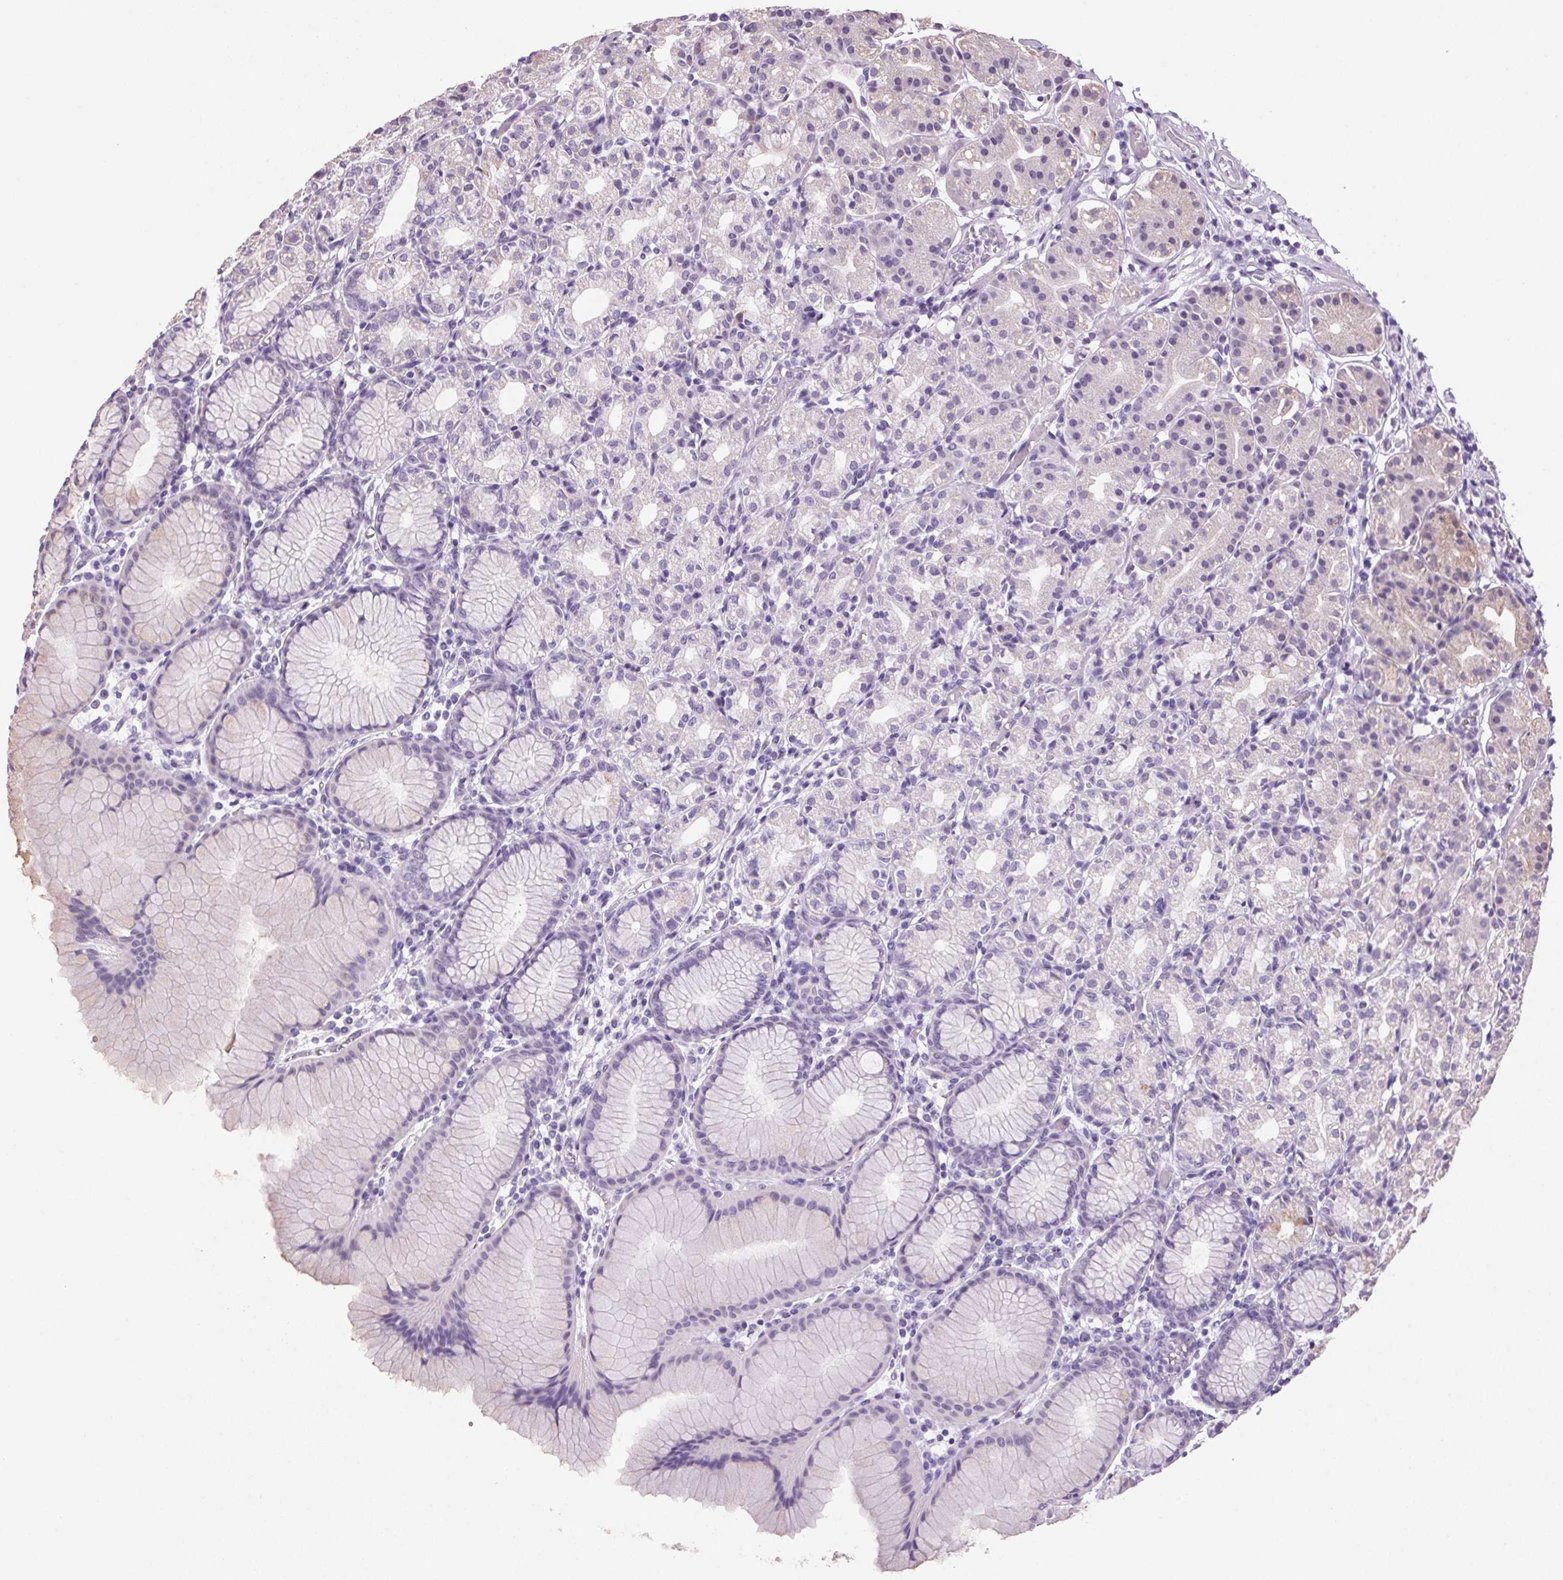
{"staining": {"intensity": "weak", "quantity": "<25%", "location": "cytoplasmic/membranous"}, "tissue": "stomach", "cell_type": "Glandular cells", "image_type": "normal", "snomed": [{"axis": "morphology", "description": "Normal tissue, NOS"}, {"axis": "topography", "description": "Stomach"}], "caption": "IHC micrograph of normal stomach: stomach stained with DAB displays no significant protein staining in glandular cells.", "gene": "VWA3B", "patient": {"sex": "female", "age": 57}}